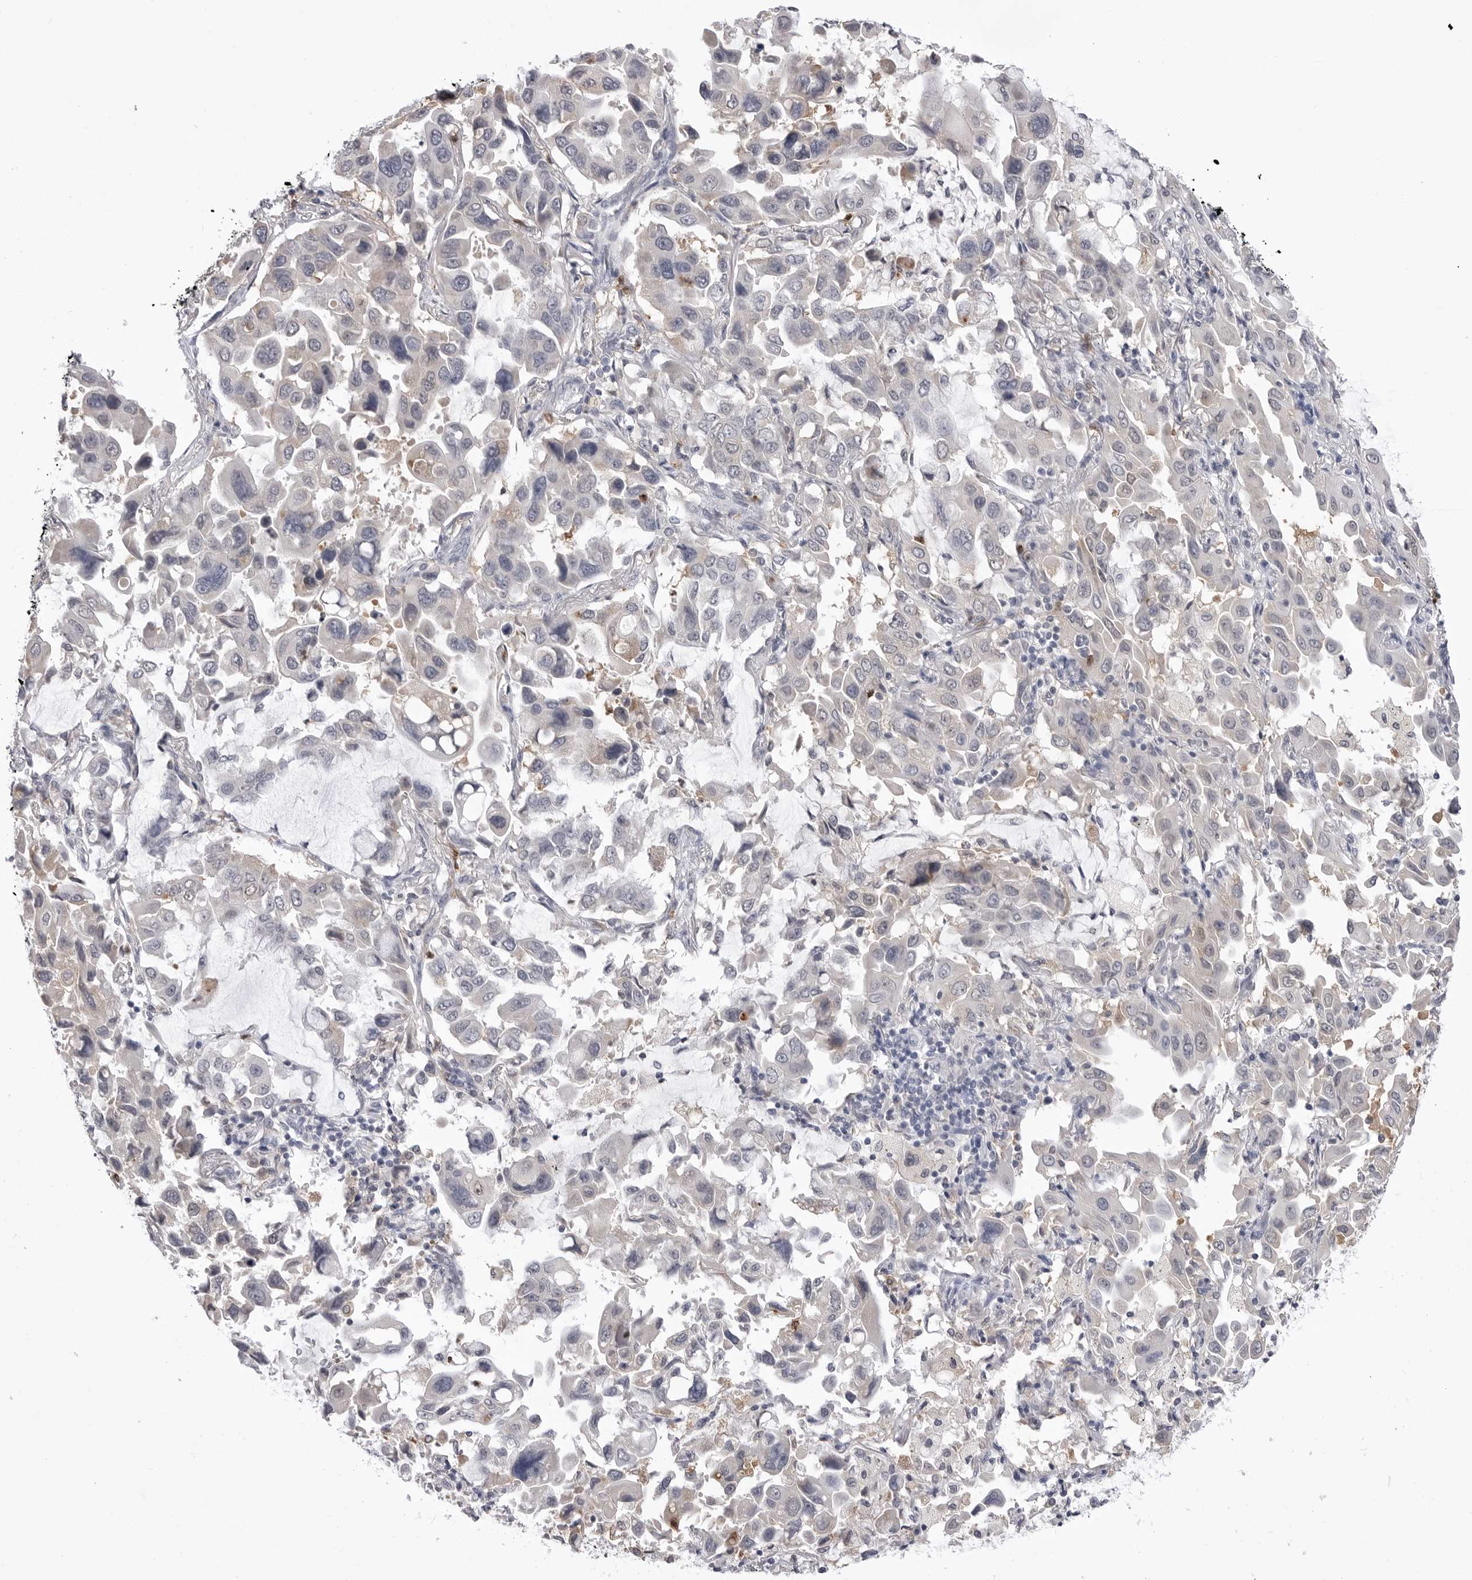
{"staining": {"intensity": "negative", "quantity": "none", "location": "none"}, "tissue": "lung cancer", "cell_type": "Tumor cells", "image_type": "cancer", "snomed": [{"axis": "morphology", "description": "Adenocarcinoma, NOS"}, {"axis": "topography", "description": "Lung"}], "caption": "Immunohistochemistry micrograph of neoplastic tissue: human lung cancer stained with DAB reveals no significant protein staining in tumor cells.", "gene": "STAP2", "patient": {"sex": "male", "age": 64}}